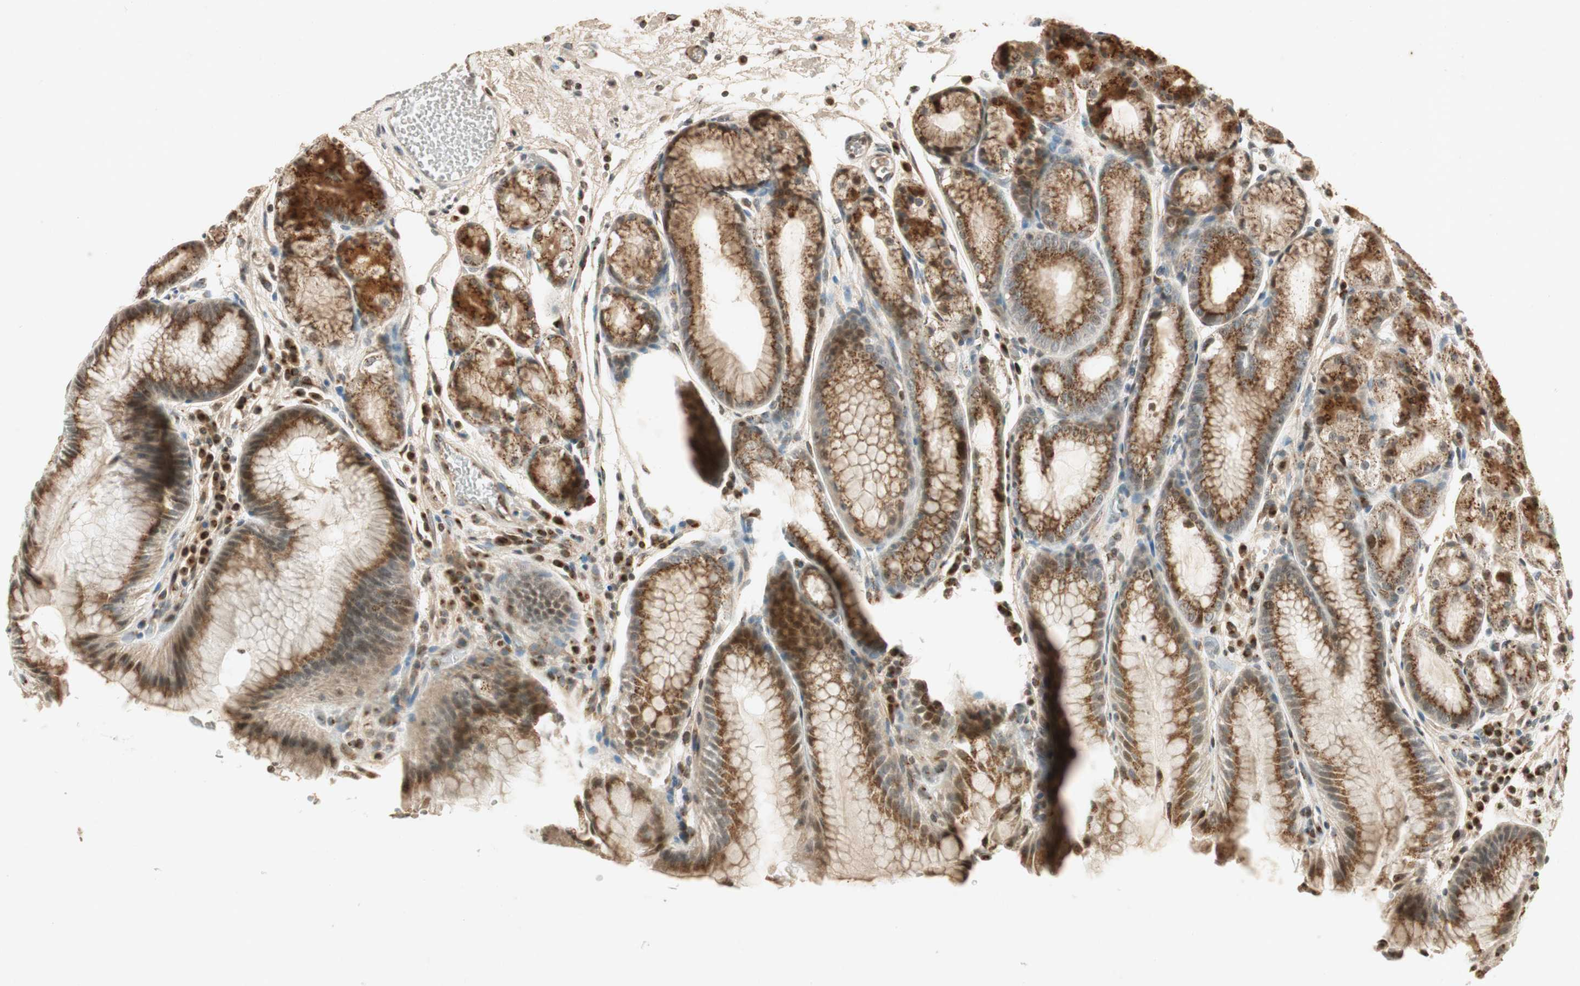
{"staining": {"intensity": "moderate", "quantity": ">75%", "location": "cytoplasmic/membranous"}, "tissue": "stomach", "cell_type": "Glandular cells", "image_type": "normal", "snomed": [{"axis": "morphology", "description": "Normal tissue, NOS"}, {"axis": "topography", "description": "Stomach, upper"}], "caption": "Immunohistochemistry histopathology image of normal stomach stained for a protein (brown), which exhibits medium levels of moderate cytoplasmic/membranous staining in approximately >75% of glandular cells.", "gene": "NEO1", "patient": {"sex": "male", "age": 72}}